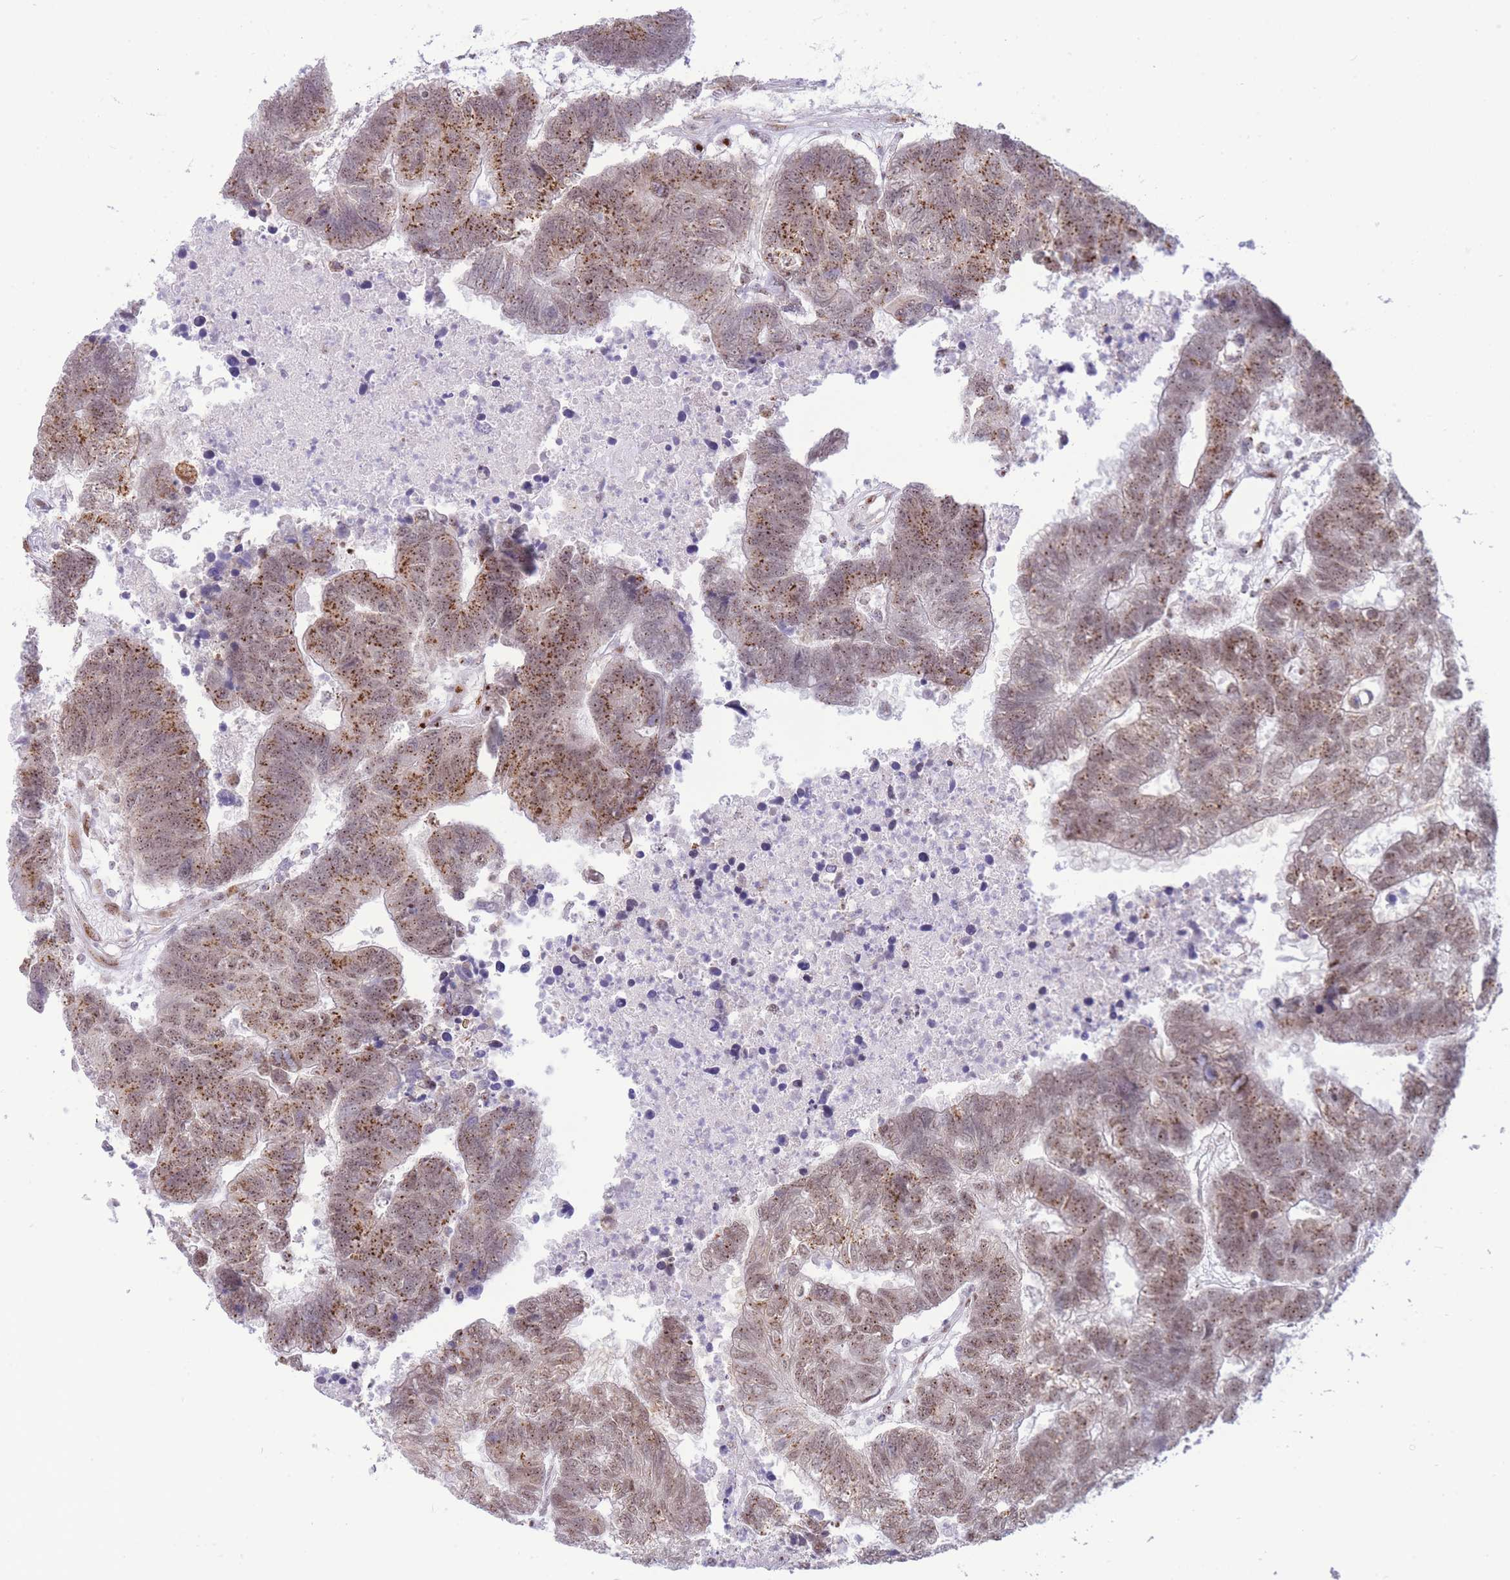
{"staining": {"intensity": "moderate", "quantity": ">75%", "location": "cytoplasmic/membranous,nuclear"}, "tissue": "colorectal cancer", "cell_type": "Tumor cells", "image_type": "cancer", "snomed": [{"axis": "morphology", "description": "Adenocarcinoma, NOS"}, {"axis": "topography", "description": "Colon"}], "caption": "Protein analysis of adenocarcinoma (colorectal) tissue displays moderate cytoplasmic/membranous and nuclear expression in approximately >75% of tumor cells.", "gene": "INO80C", "patient": {"sex": "female", "age": 48}}